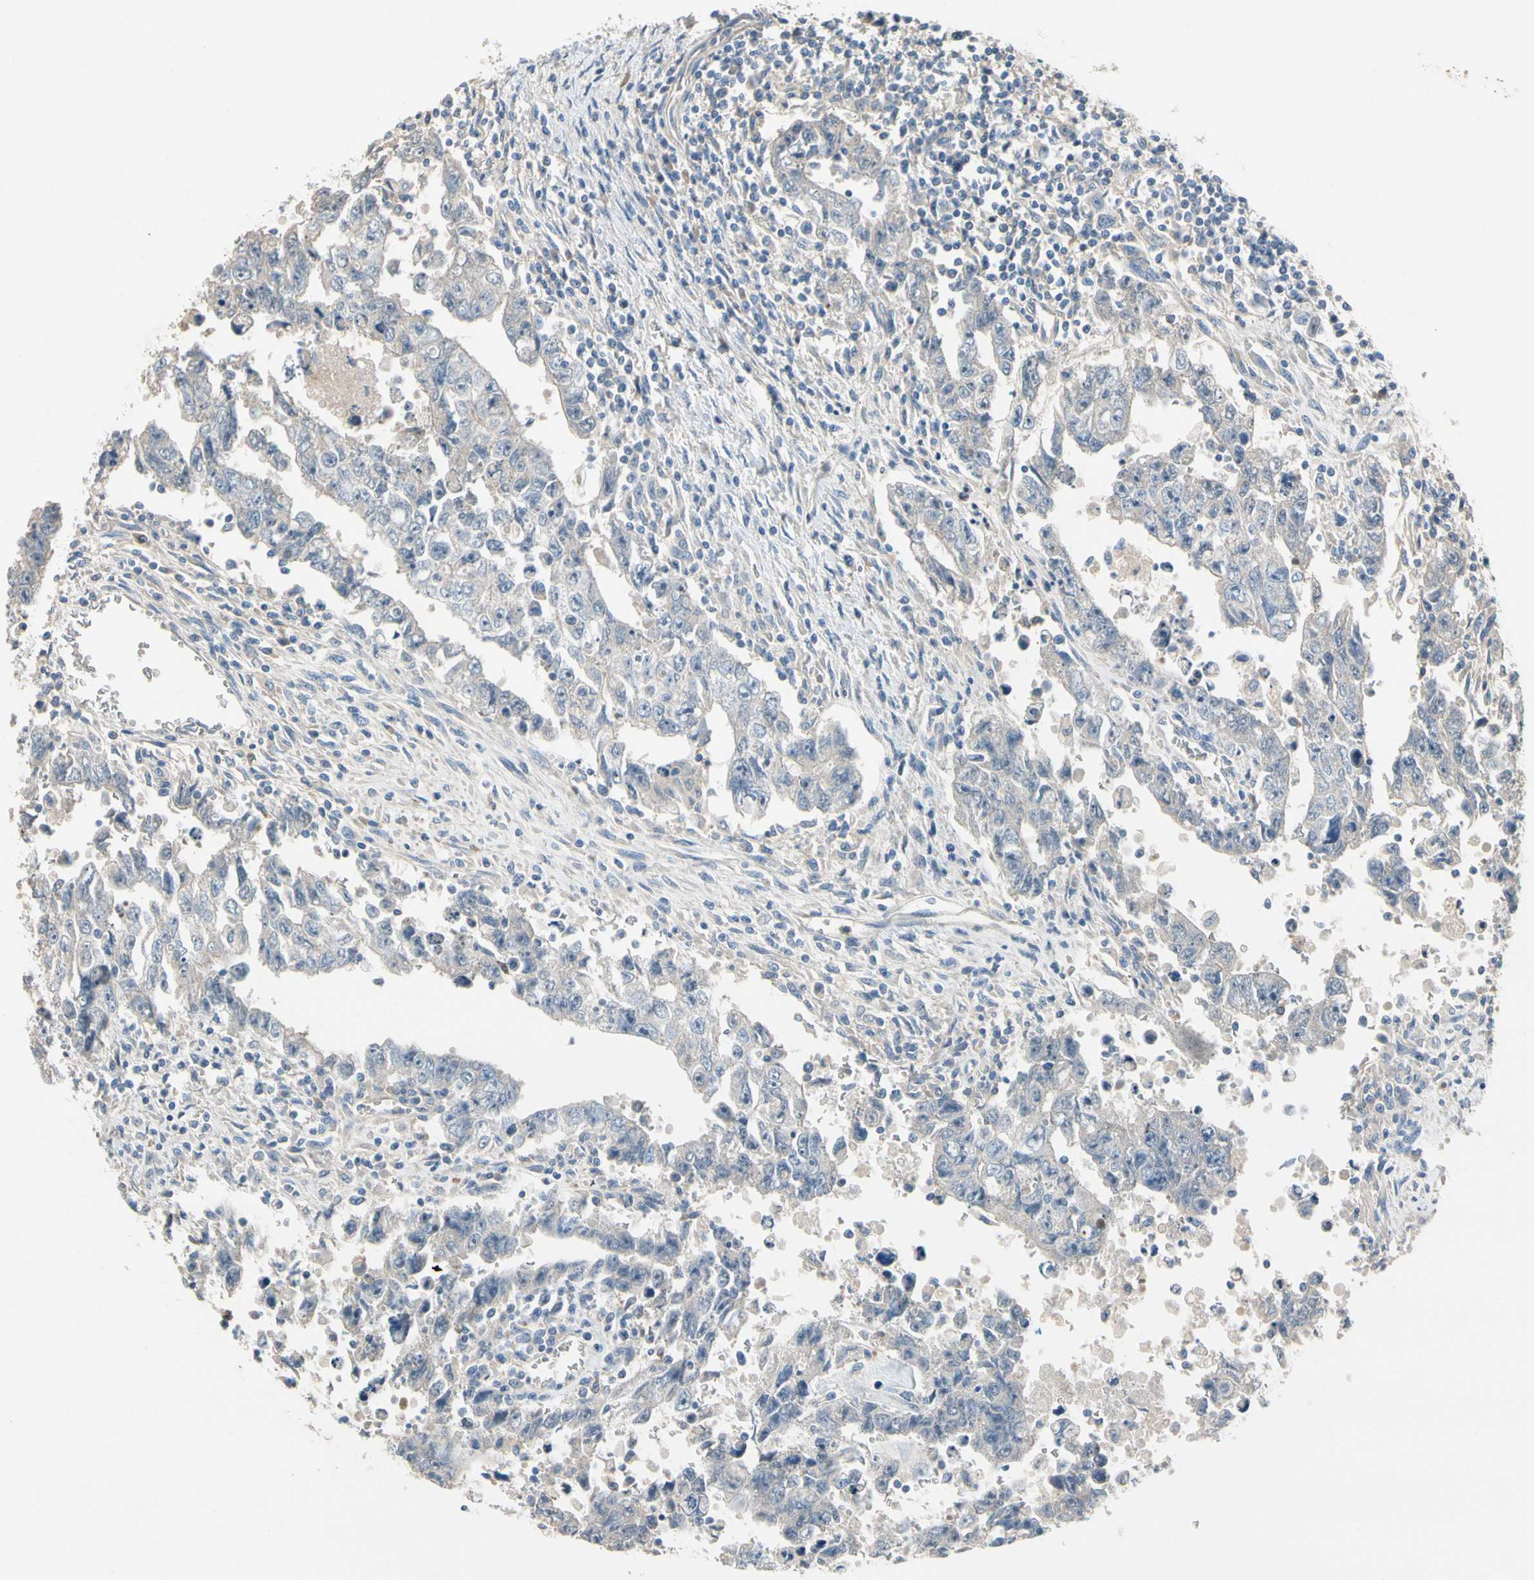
{"staining": {"intensity": "negative", "quantity": "none", "location": "none"}, "tissue": "testis cancer", "cell_type": "Tumor cells", "image_type": "cancer", "snomed": [{"axis": "morphology", "description": "Carcinoma, Embryonal, NOS"}, {"axis": "topography", "description": "Testis"}], "caption": "IHC micrograph of neoplastic tissue: human testis cancer (embryonal carcinoma) stained with DAB shows no significant protein staining in tumor cells.", "gene": "SIGLEC5", "patient": {"sex": "male", "age": 28}}